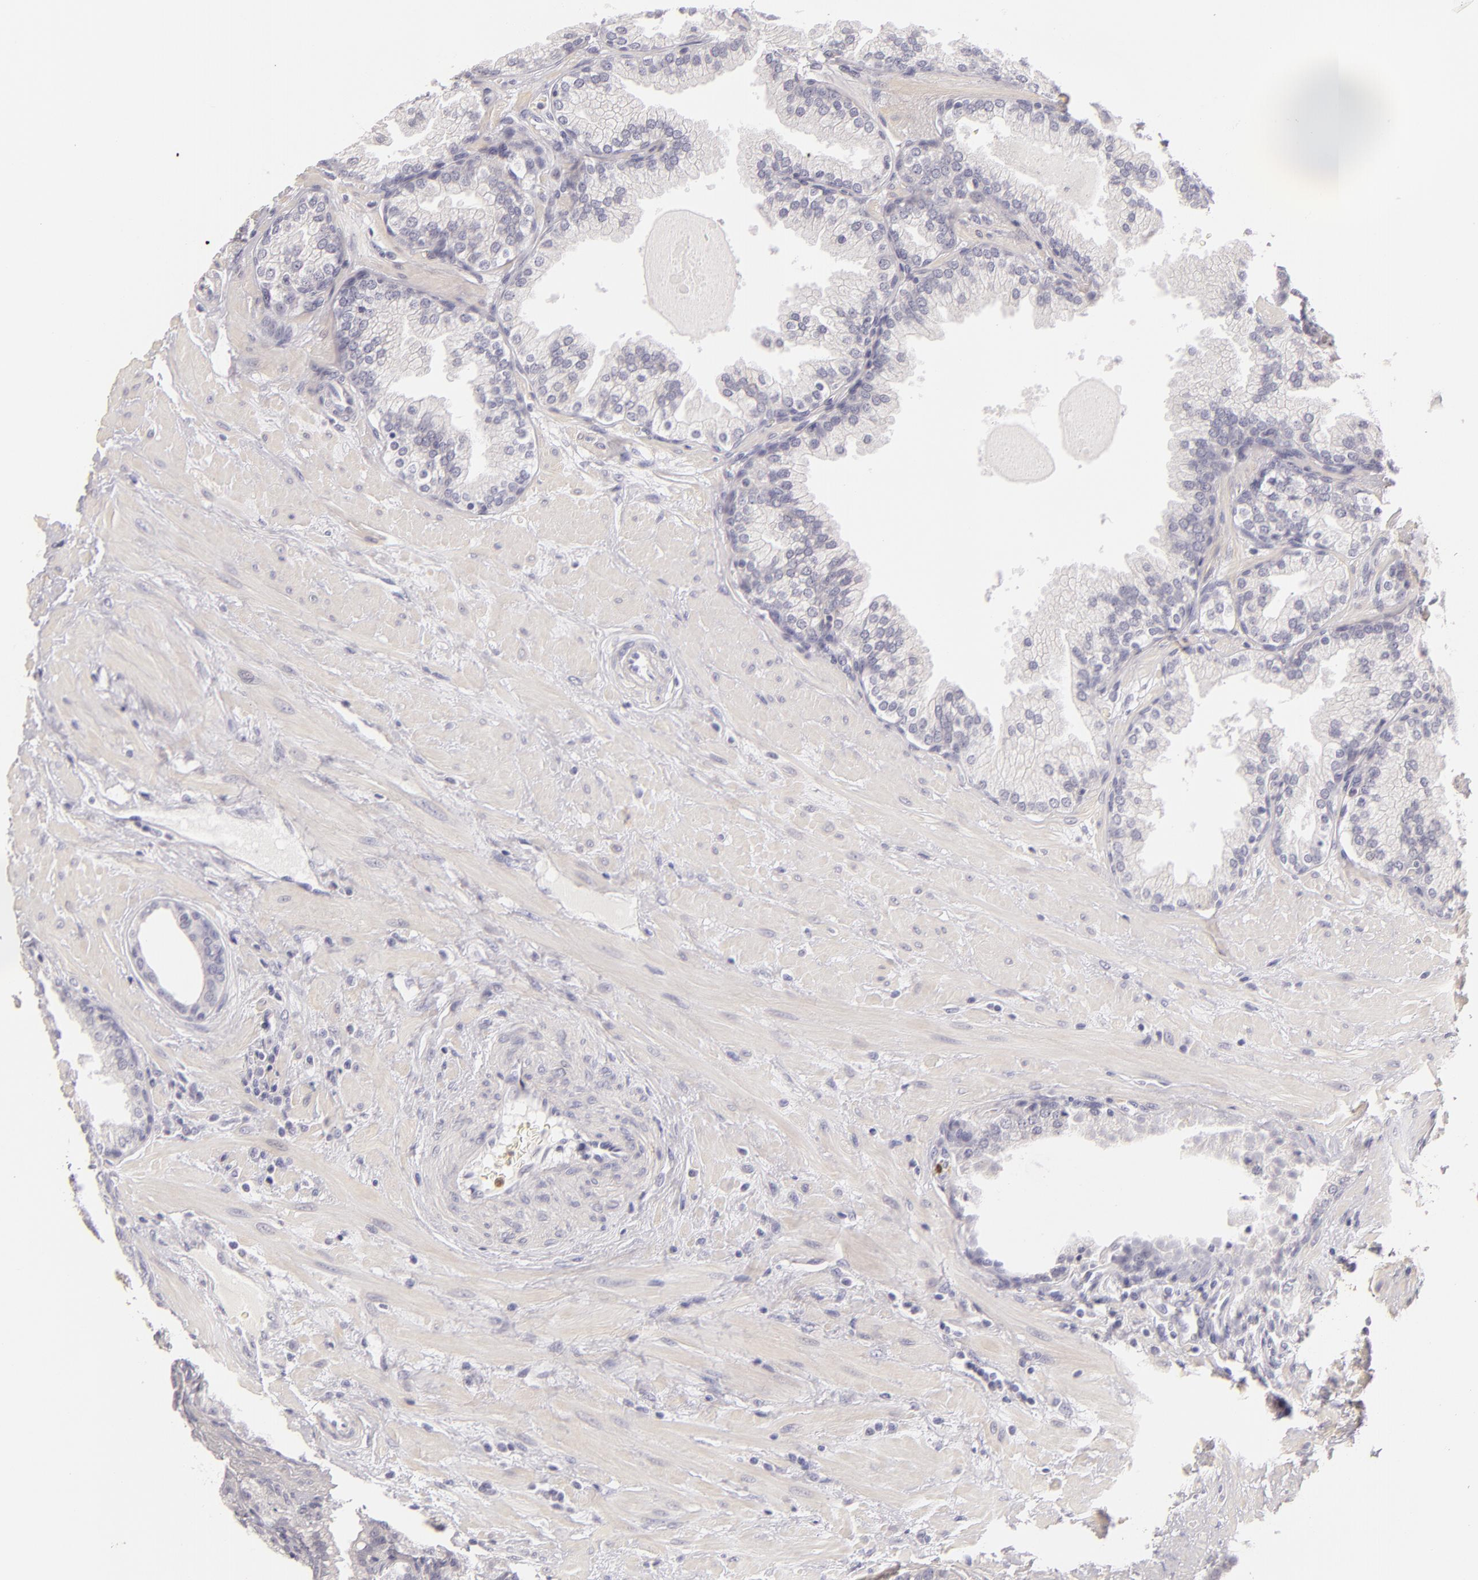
{"staining": {"intensity": "negative", "quantity": "none", "location": "none"}, "tissue": "prostate", "cell_type": "Glandular cells", "image_type": "normal", "snomed": [{"axis": "morphology", "description": "Normal tissue, NOS"}, {"axis": "topography", "description": "Prostate"}], "caption": "IHC of unremarkable prostate displays no positivity in glandular cells.", "gene": "FAM181A", "patient": {"sex": "male", "age": 51}}